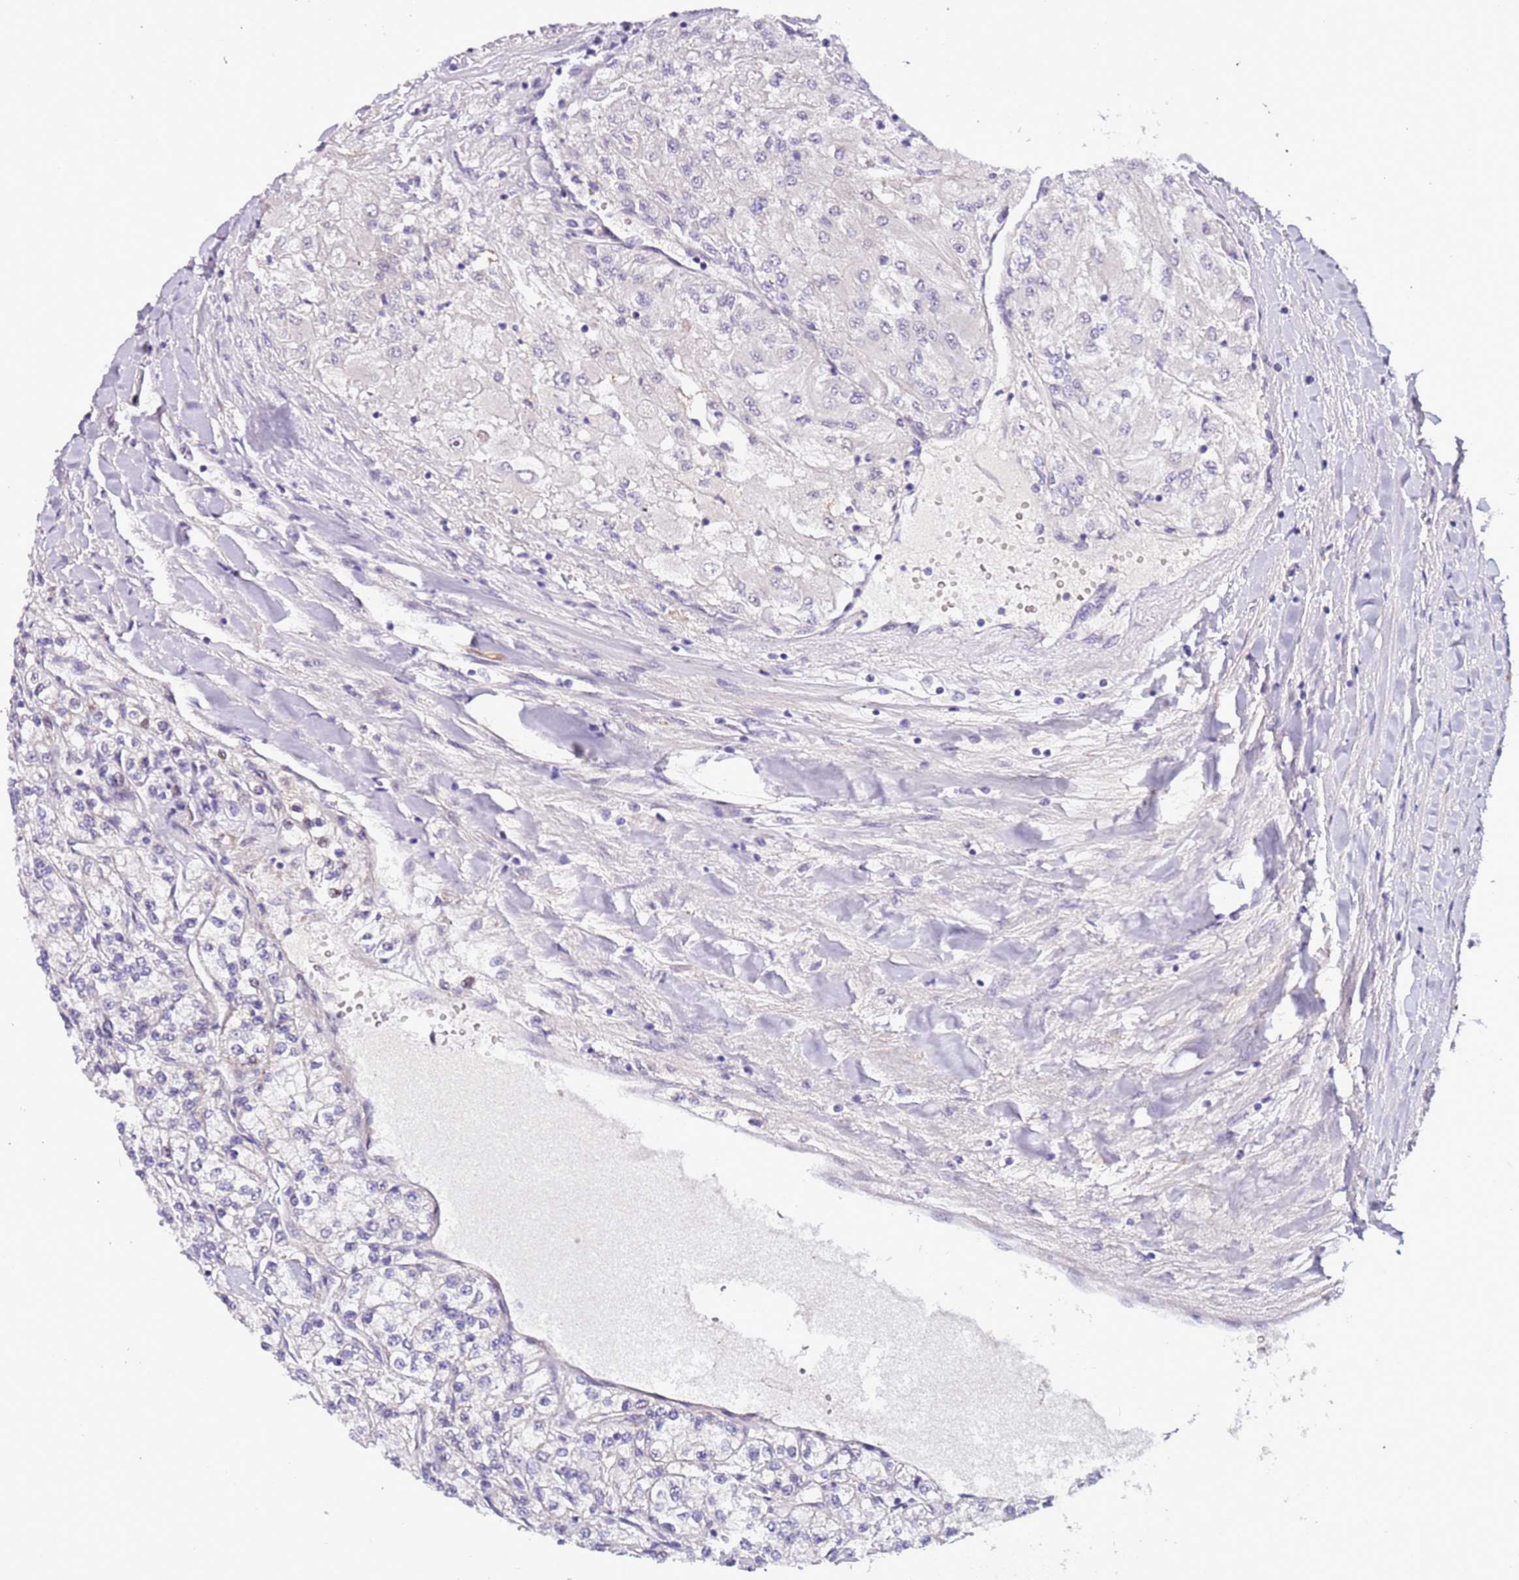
{"staining": {"intensity": "negative", "quantity": "none", "location": "none"}, "tissue": "renal cancer", "cell_type": "Tumor cells", "image_type": "cancer", "snomed": [{"axis": "morphology", "description": "Adenocarcinoma, NOS"}, {"axis": "topography", "description": "Kidney"}], "caption": "High magnification brightfield microscopy of renal adenocarcinoma stained with DAB (3,3'-diaminobenzidine) (brown) and counterstained with hematoxylin (blue): tumor cells show no significant staining. Brightfield microscopy of immunohistochemistry (IHC) stained with DAB (3,3'-diaminobenzidine) (brown) and hematoxylin (blue), captured at high magnification.", "gene": "PLEKHH1", "patient": {"sex": "male", "age": 80}}